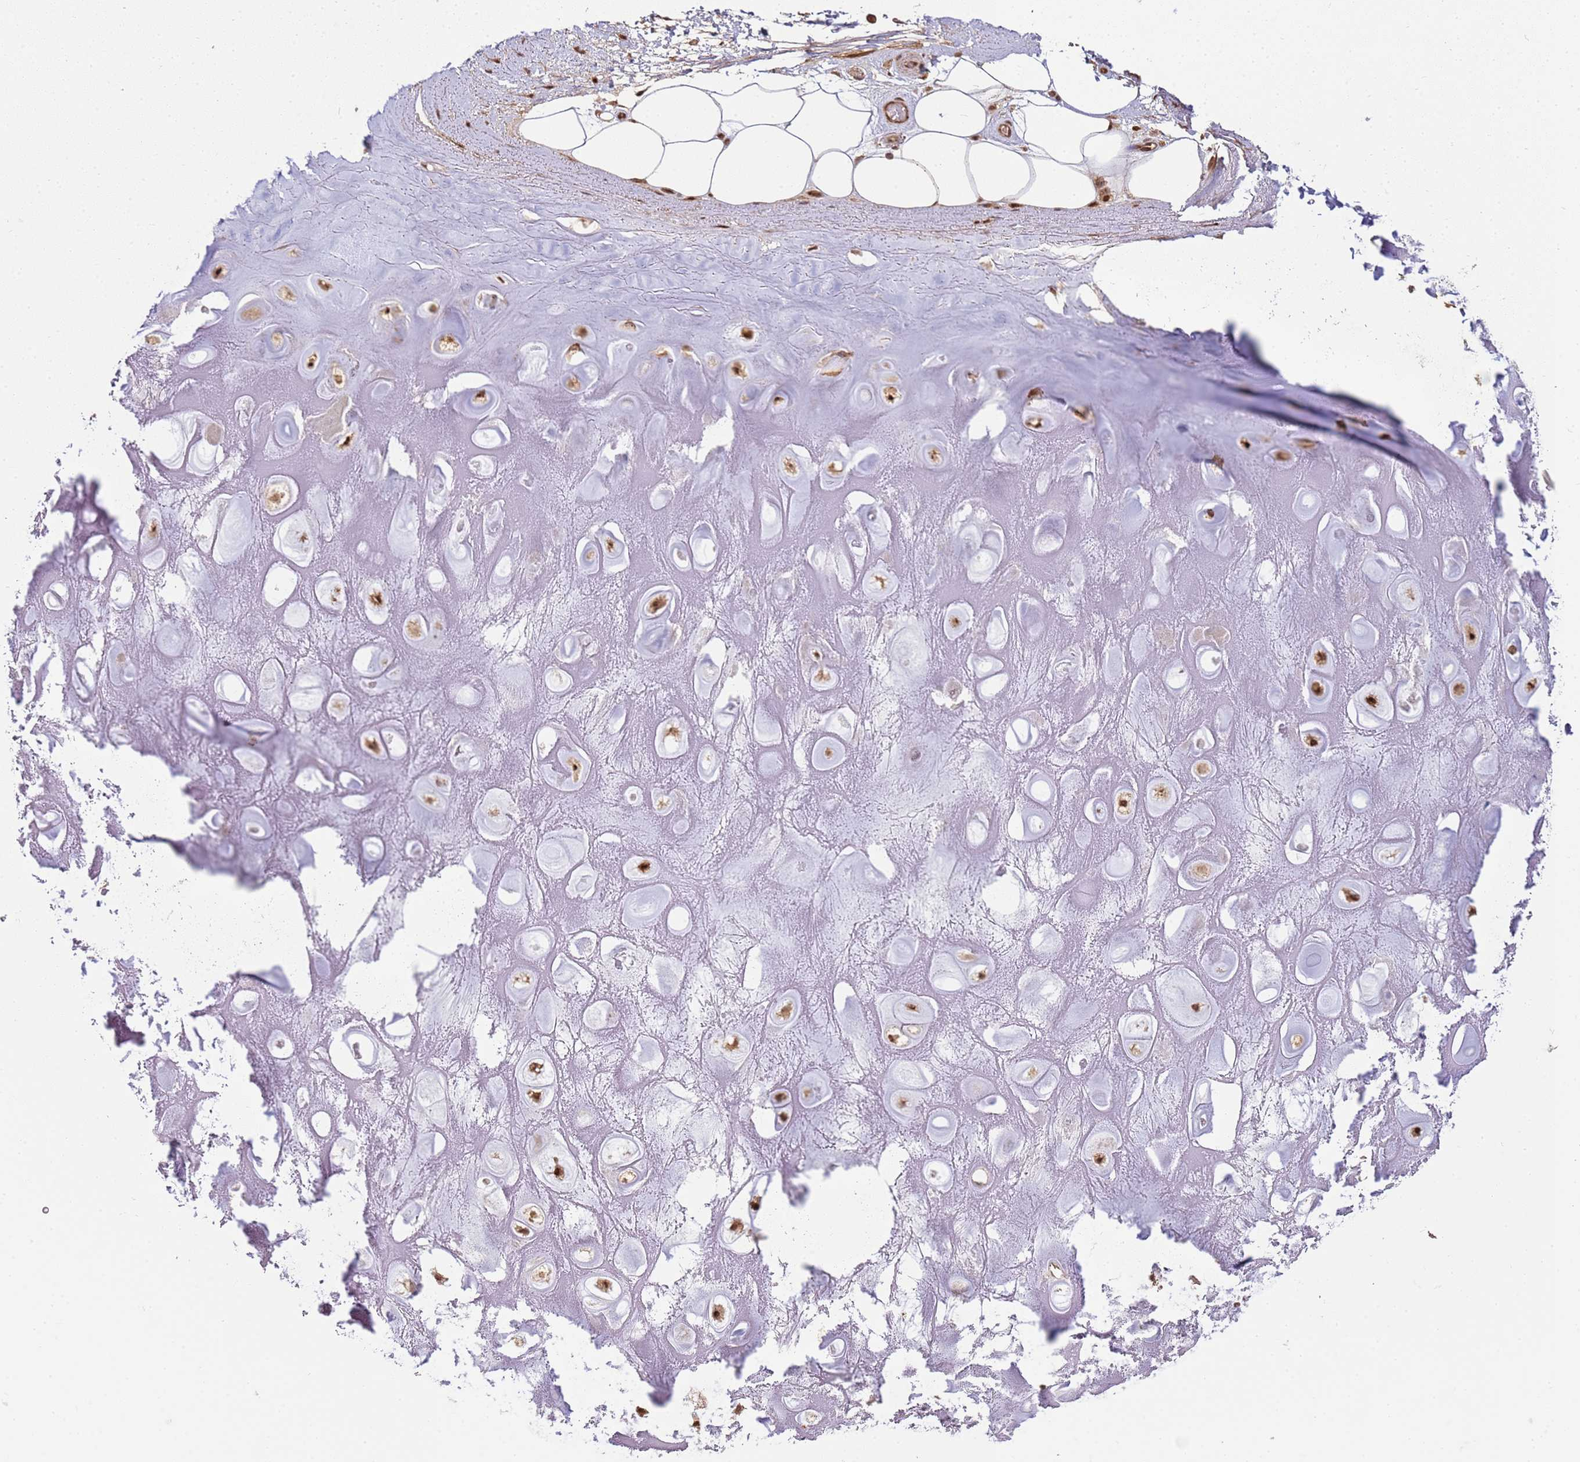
{"staining": {"intensity": "negative", "quantity": "none", "location": "none"}, "tissue": "adipose tissue", "cell_type": "Adipocytes", "image_type": "normal", "snomed": [{"axis": "morphology", "description": "Normal tissue, NOS"}, {"axis": "topography", "description": "Cartilage tissue"}], "caption": "This is an immunohistochemistry histopathology image of normal human adipose tissue. There is no staining in adipocytes.", "gene": "PEX14", "patient": {"sex": "male", "age": 81}}